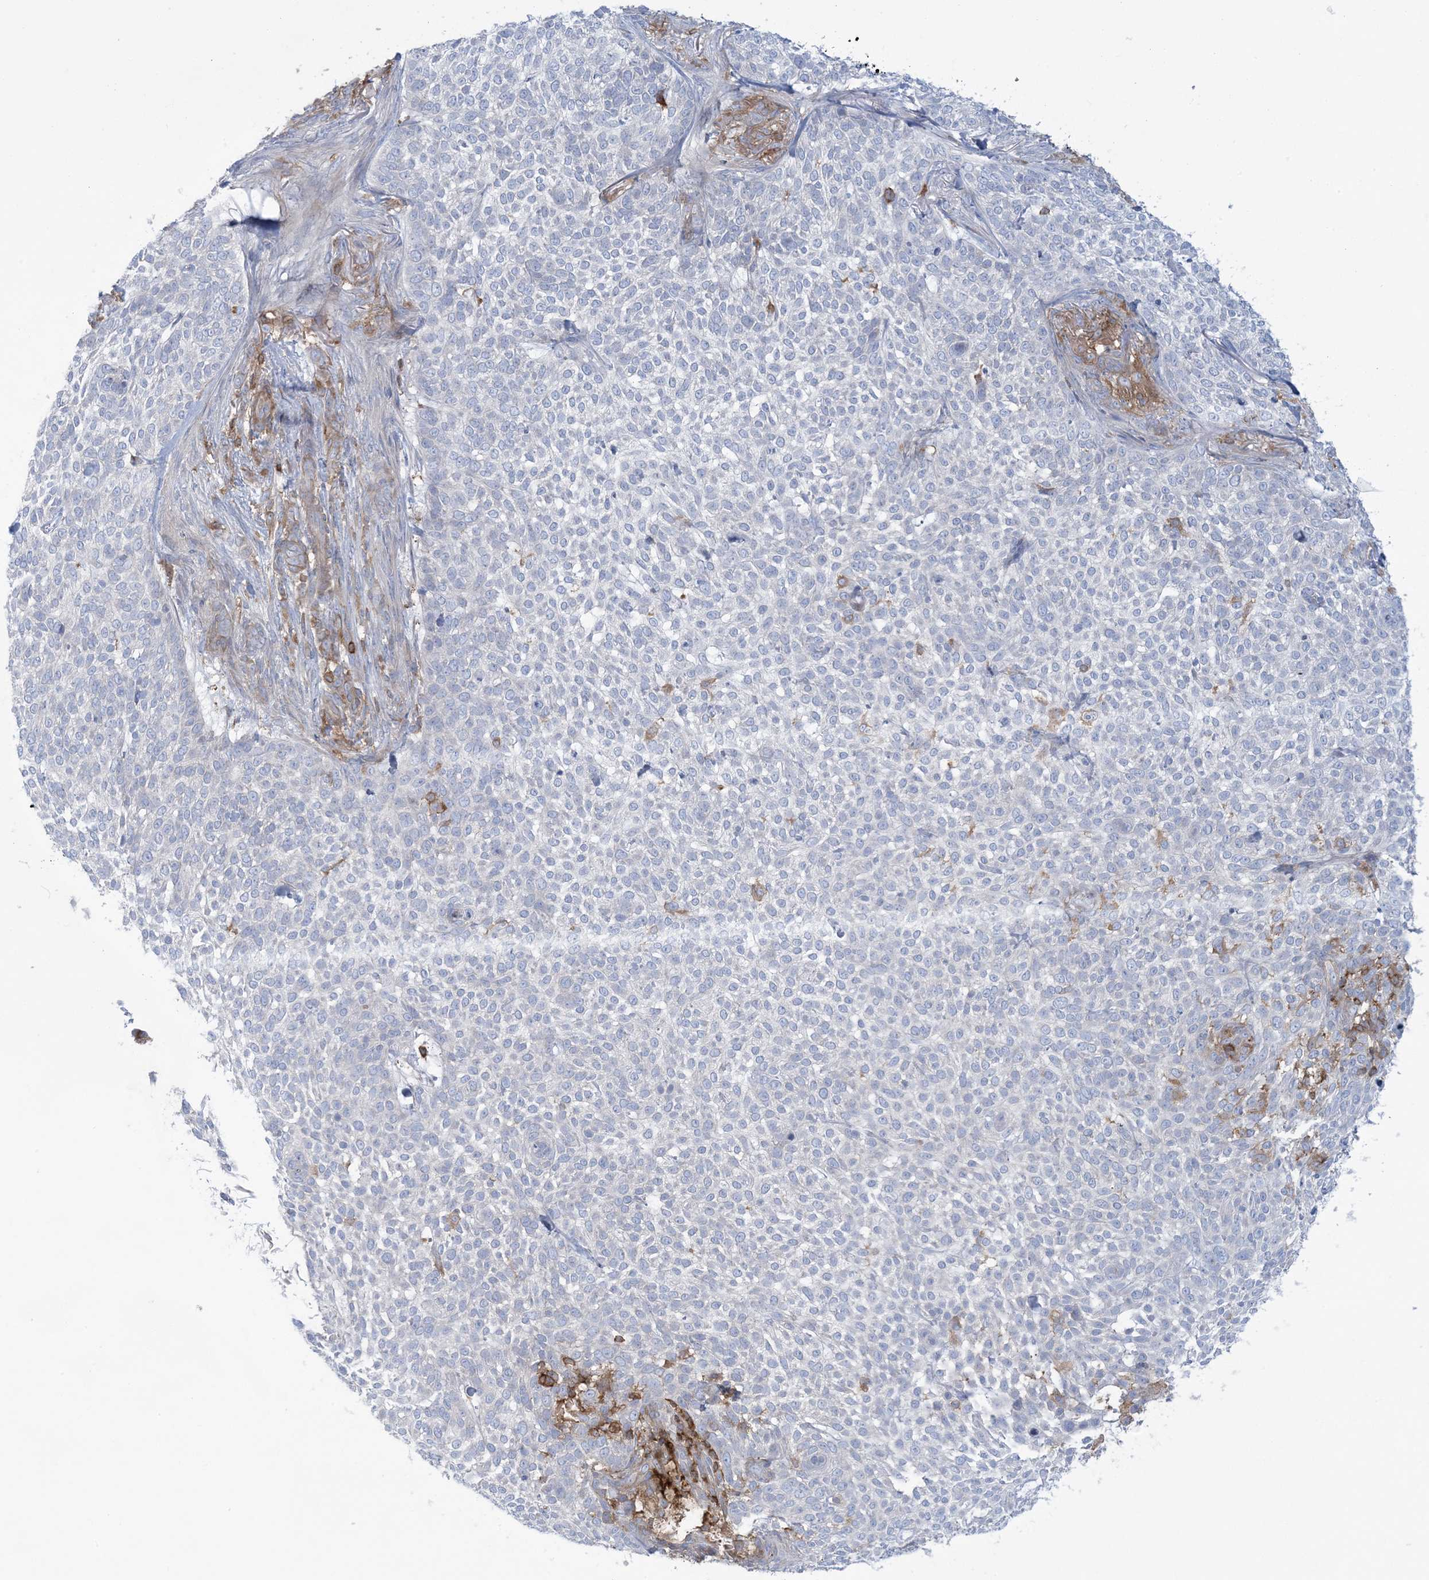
{"staining": {"intensity": "negative", "quantity": "none", "location": "none"}, "tissue": "skin cancer", "cell_type": "Tumor cells", "image_type": "cancer", "snomed": [{"axis": "morphology", "description": "Basal cell carcinoma"}, {"axis": "topography", "description": "Skin"}], "caption": "Human skin basal cell carcinoma stained for a protein using immunohistochemistry (IHC) reveals no expression in tumor cells.", "gene": "ARHGAP30", "patient": {"sex": "female", "age": 64}}